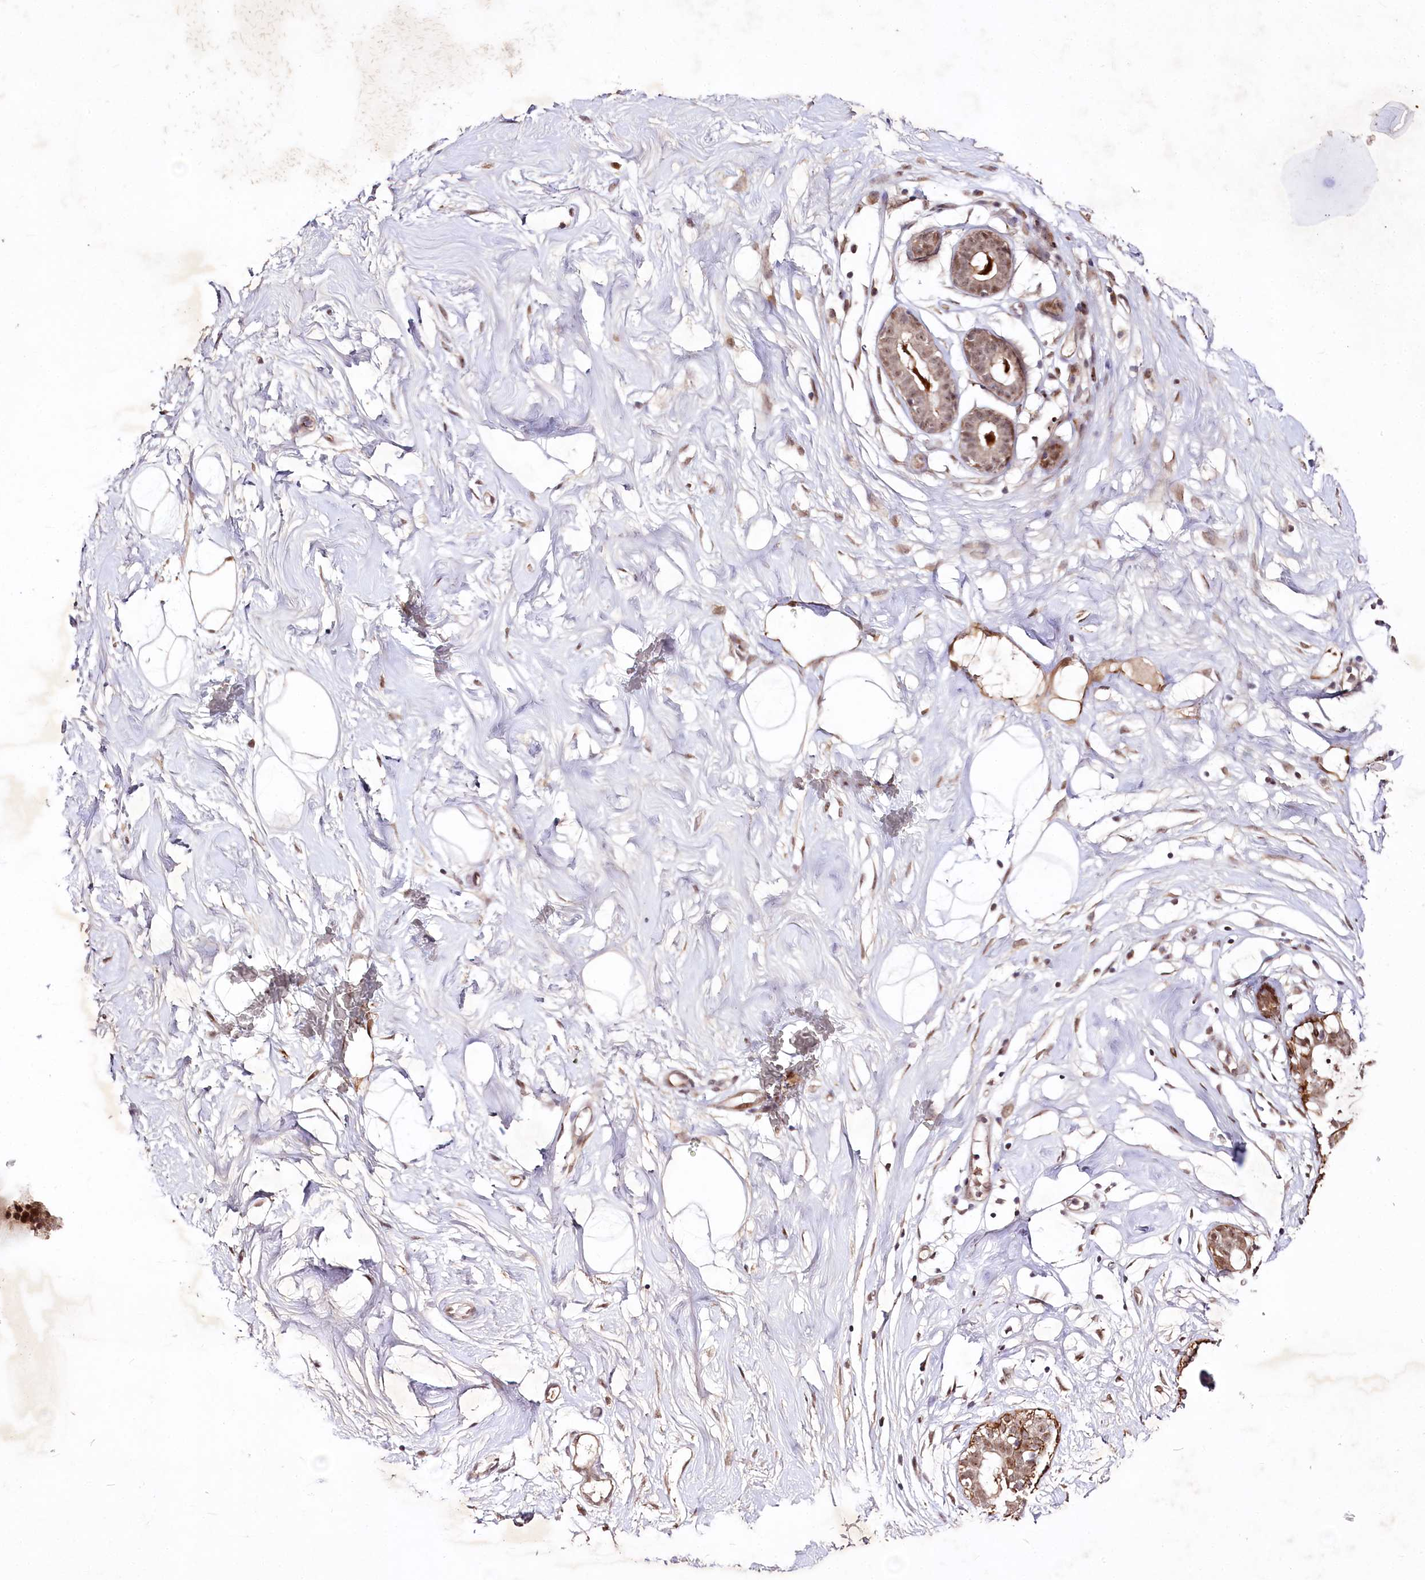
{"staining": {"intensity": "negative", "quantity": "none", "location": "none"}, "tissue": "breast", "cell_type": "Adipocytes", "image_type": "normal", "snomed": [{"axis": "morphology", "description": "Normal tissue, NOS"}, {"axis": "morphology", "description": "Adenoma, NOS"}, {"axis": "topography", "description": "Breast"}], "caption": "Adipocytes show no significant protein staining in benign breast.", "gene": "DMP1", "patient": {"sex": "female", "age": 23}}